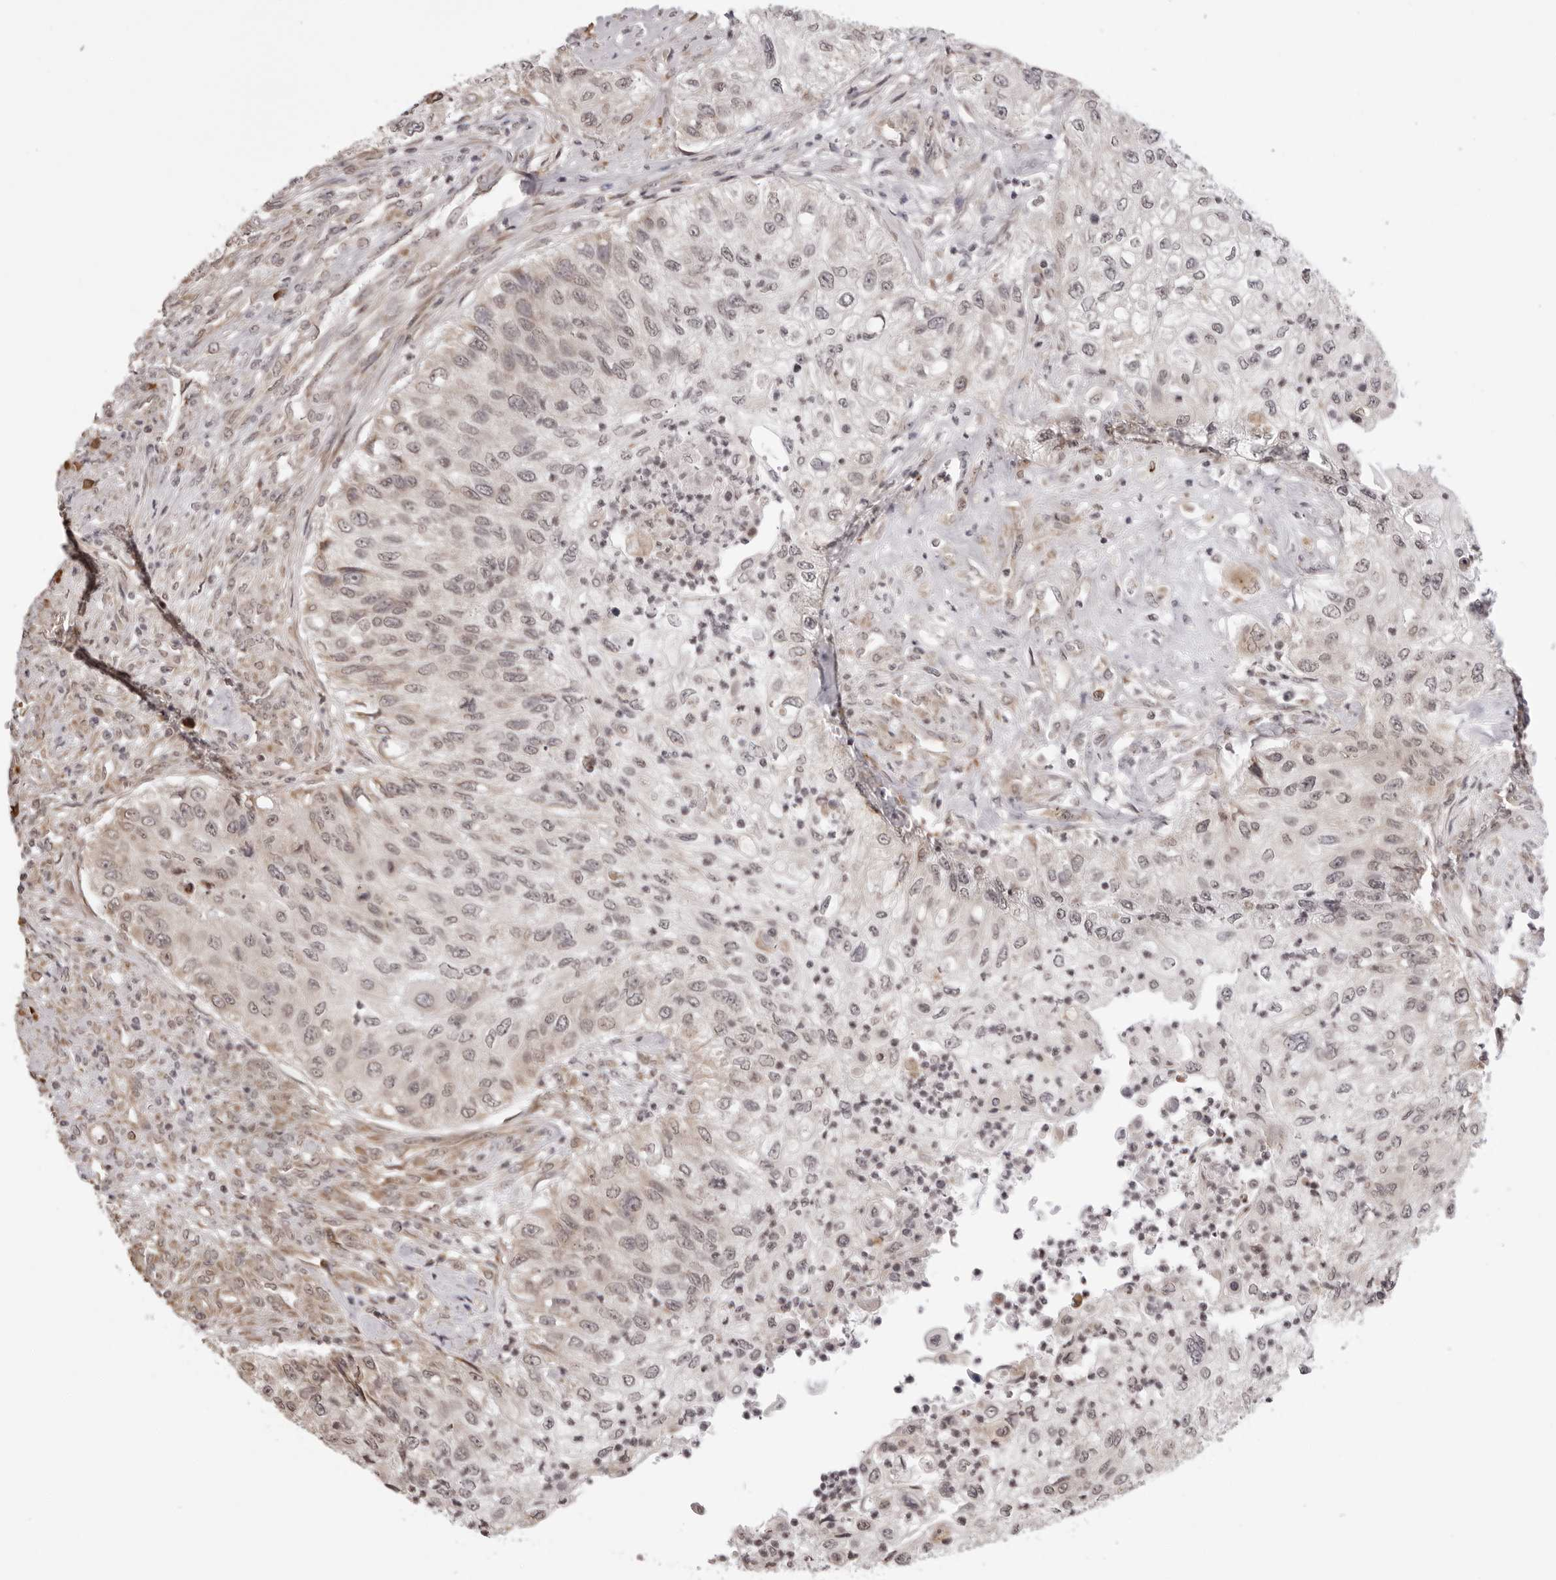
{"staining": {"intensity": "weak", "quantity": "25%-75%", "location": "cytoplasmic/membranous,nuclear"}, "tissue": "urothelial cancer", "cell_type": "Tumor cells", "image_type": "cancer", "snomed": [{"axis": "morphology", "description": "Urothelial carcinoma, High grade"}, {"axis": "topography", "description": "Urinary bladder"}], "caption": "Immunohistochemistry (IHC) (DAB (3,3'-diaminobenzidine)) staining of human high-grade urothelial carcinoma shows weak cytoplasmic/membranous and nuclear protein staining in about 25%-75% of tumor cells.", "gene": "ZC3H11A", "patient": {"sex": "female", "age": 60}}